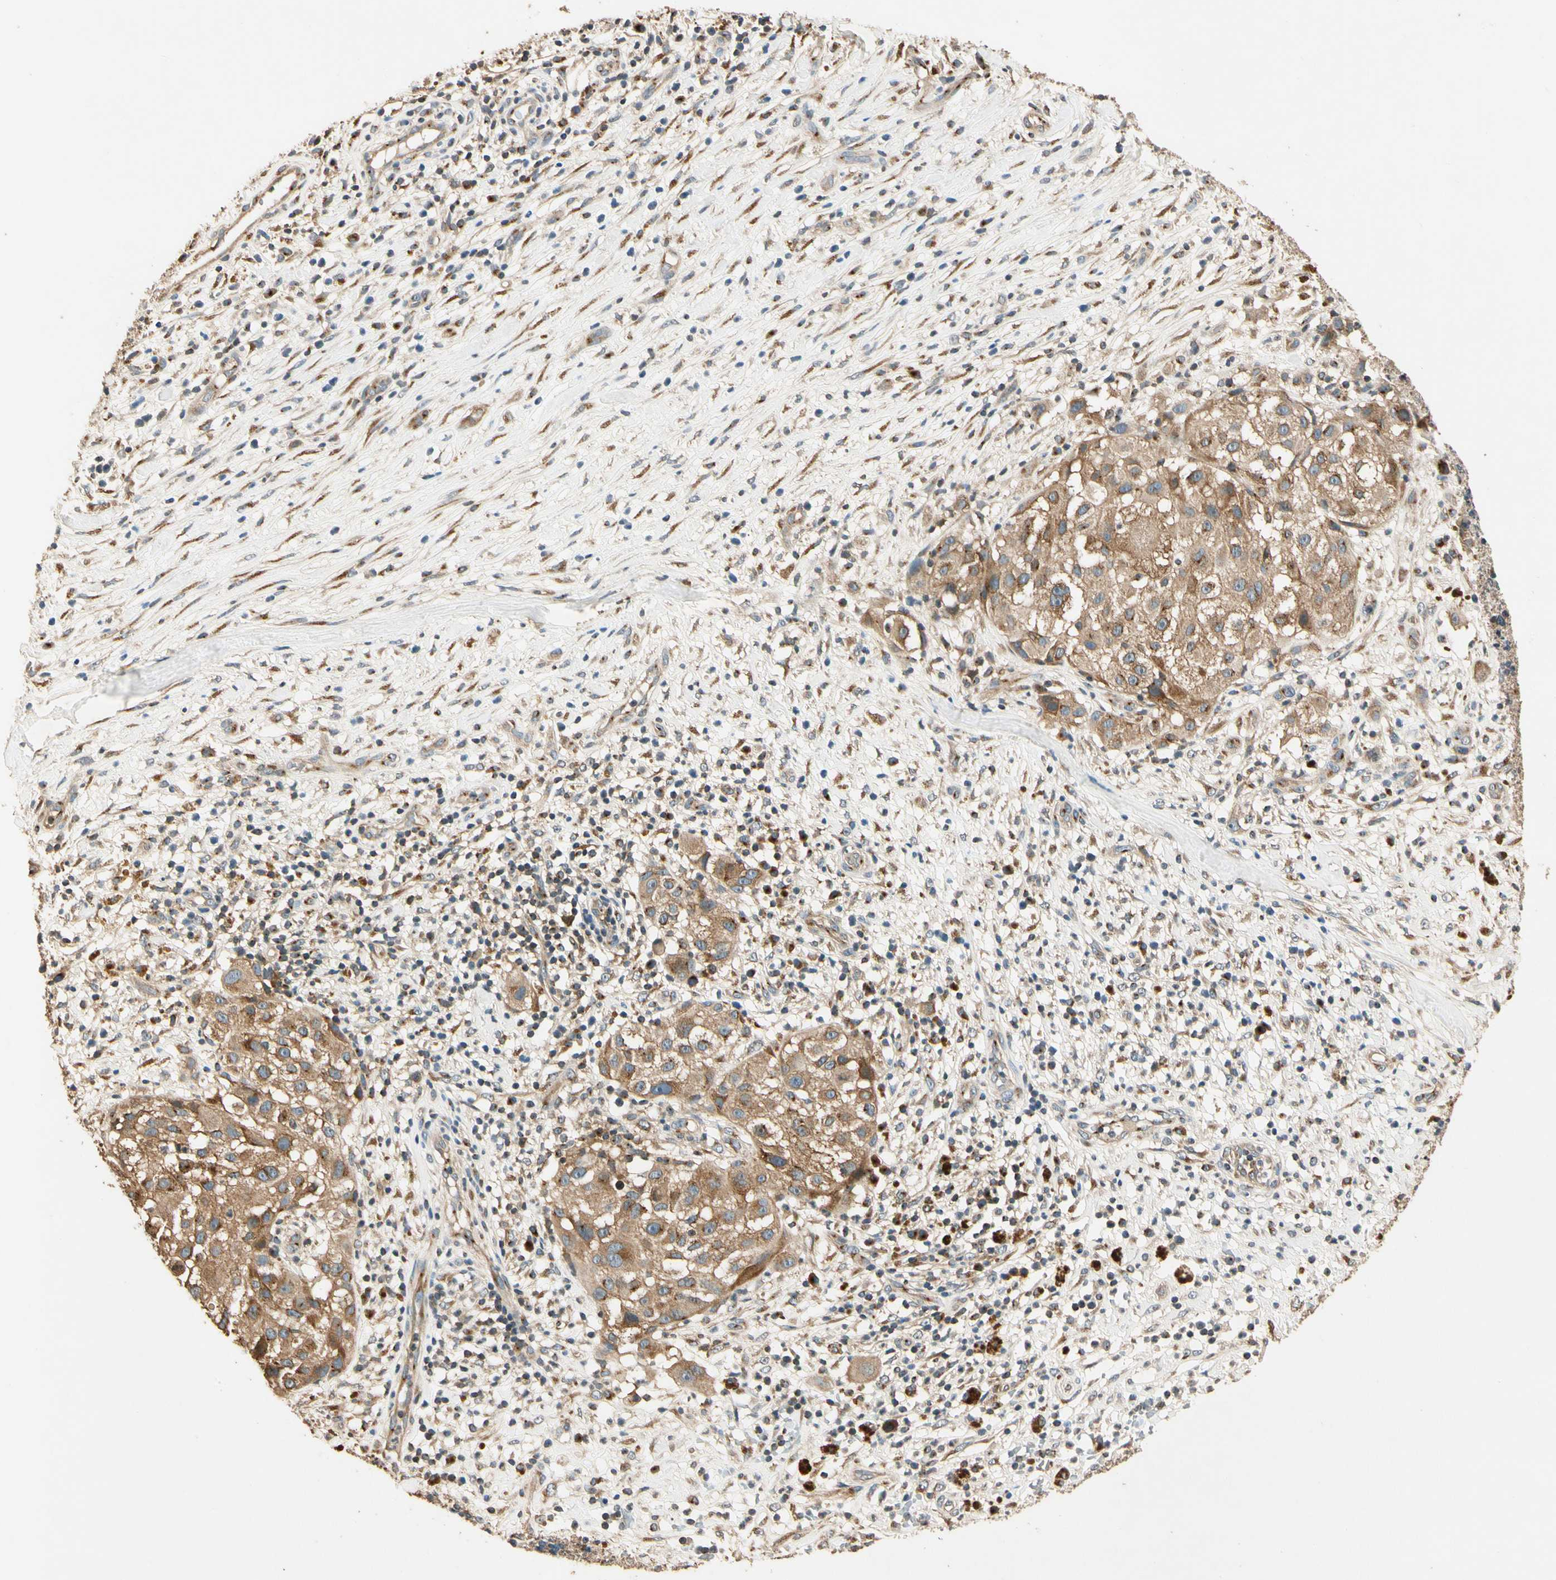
{"staining": {"intensity": "moderate", "quantity": ">75%", "location": "cytoplasmic/membranous"}, "tissue": "melanoma", "cell_type": "Tumor cells", "image_type": "cancer", "snomed": [{"axis": "morphology", "description": "Necrosis, NOS"}, {"axis": "morphology", "description": "Malignant melanoma, NOS"}, {"axis": "topography", "description": "Skin"}], "caption": "Human melanoma stained for a protein (brown) demonstrates moderate cytoplasmic/membranous positive staining in approximately >75% of tumor cells.", "gene": "AKAP9", "patient": {"sex": "female", "age": 87}}